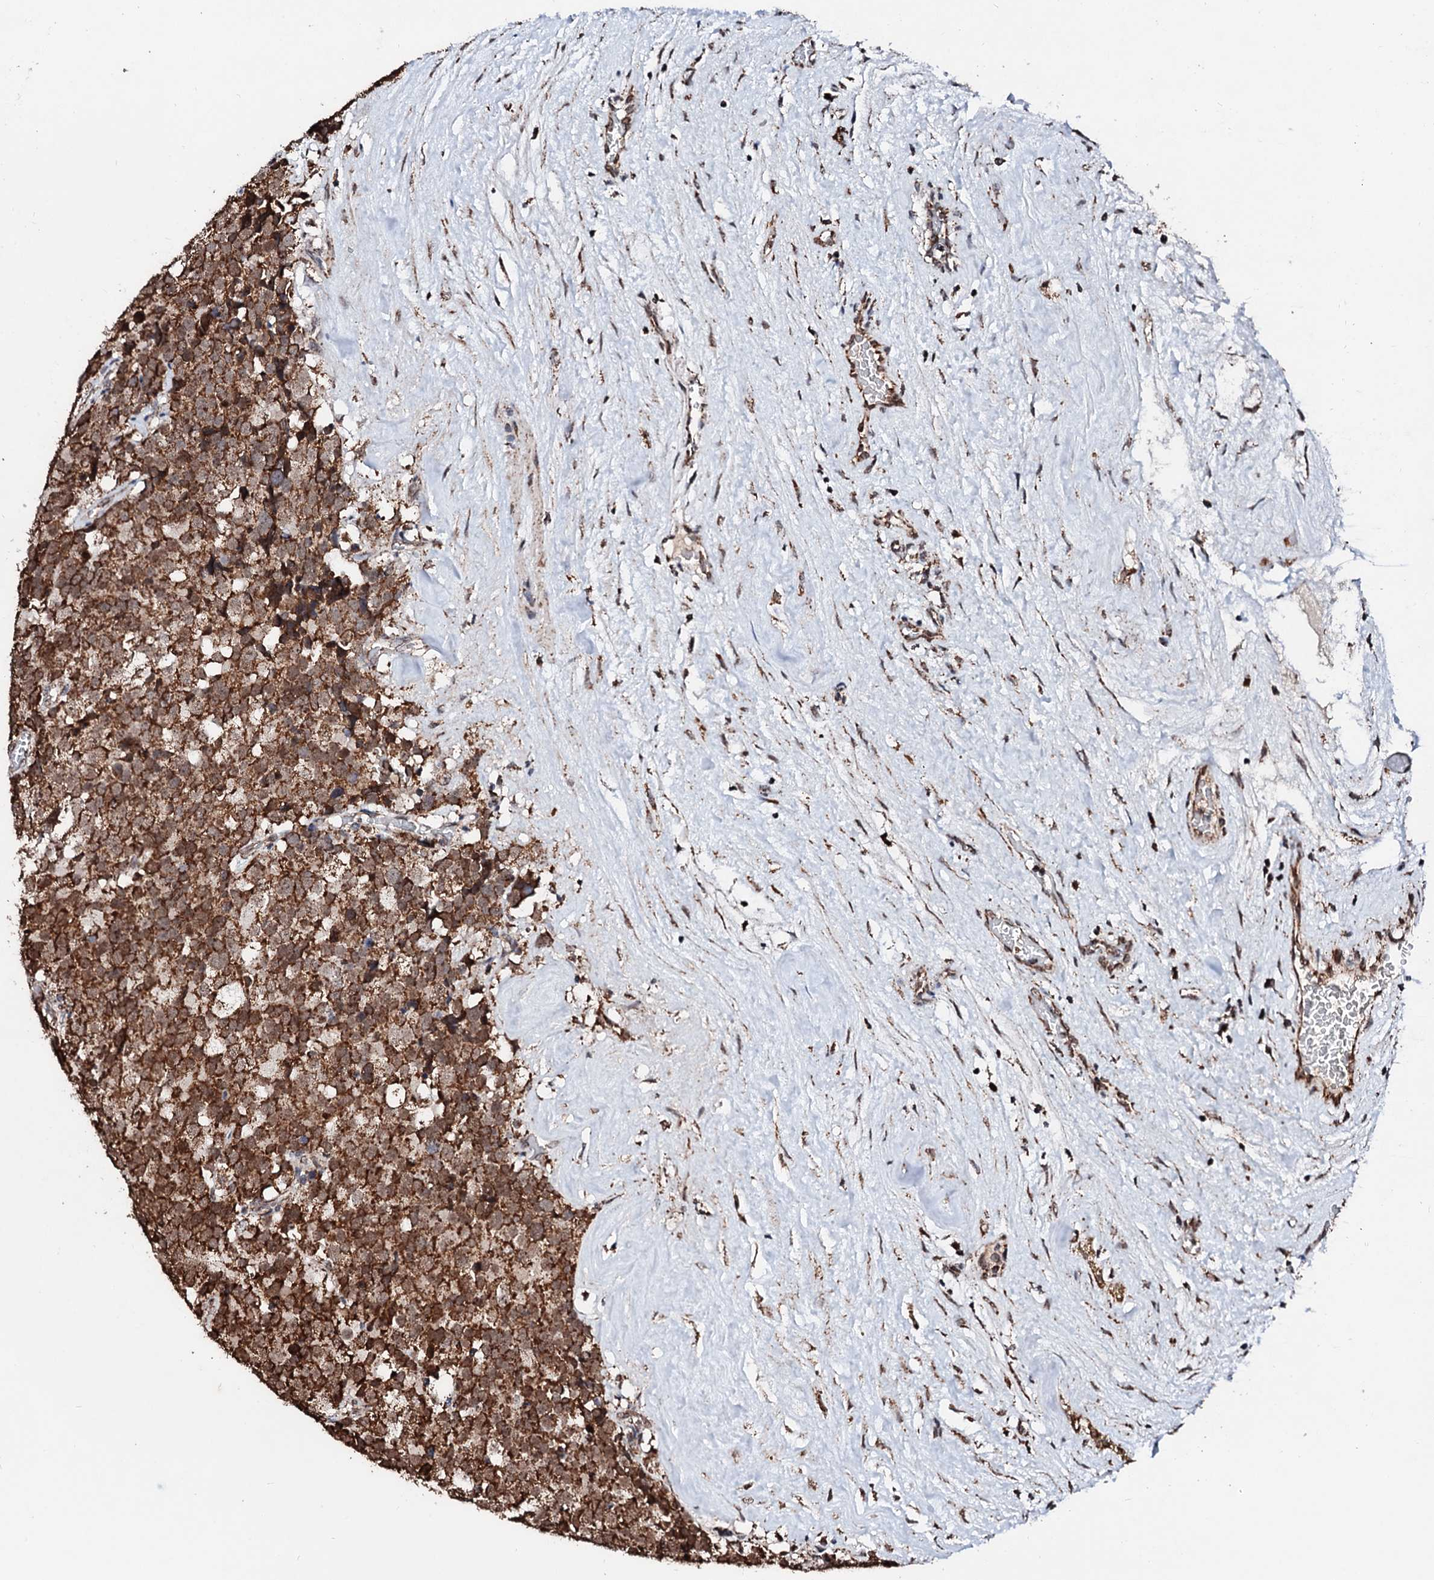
{"staining": {"intensity": "moderate", "quantity": ">75%", "location": "cytoplasmic/membranous"}, "tissue": "testis cancer", "cell_type": "Tumor cells", "image_type": "cancer", "snomed": [{"axis": "morphology", "description": "Seminoma, NOS"}, {"axis": "topography", "description": "Testis"}], "caption": "Protein staining displays moderate cytoplasmic/membranous positivity in approximately >75% of tumor cells in seminoma (testis).", "gene": "SECISBP2L", "patient": {"sex": "male", "age": 71}}